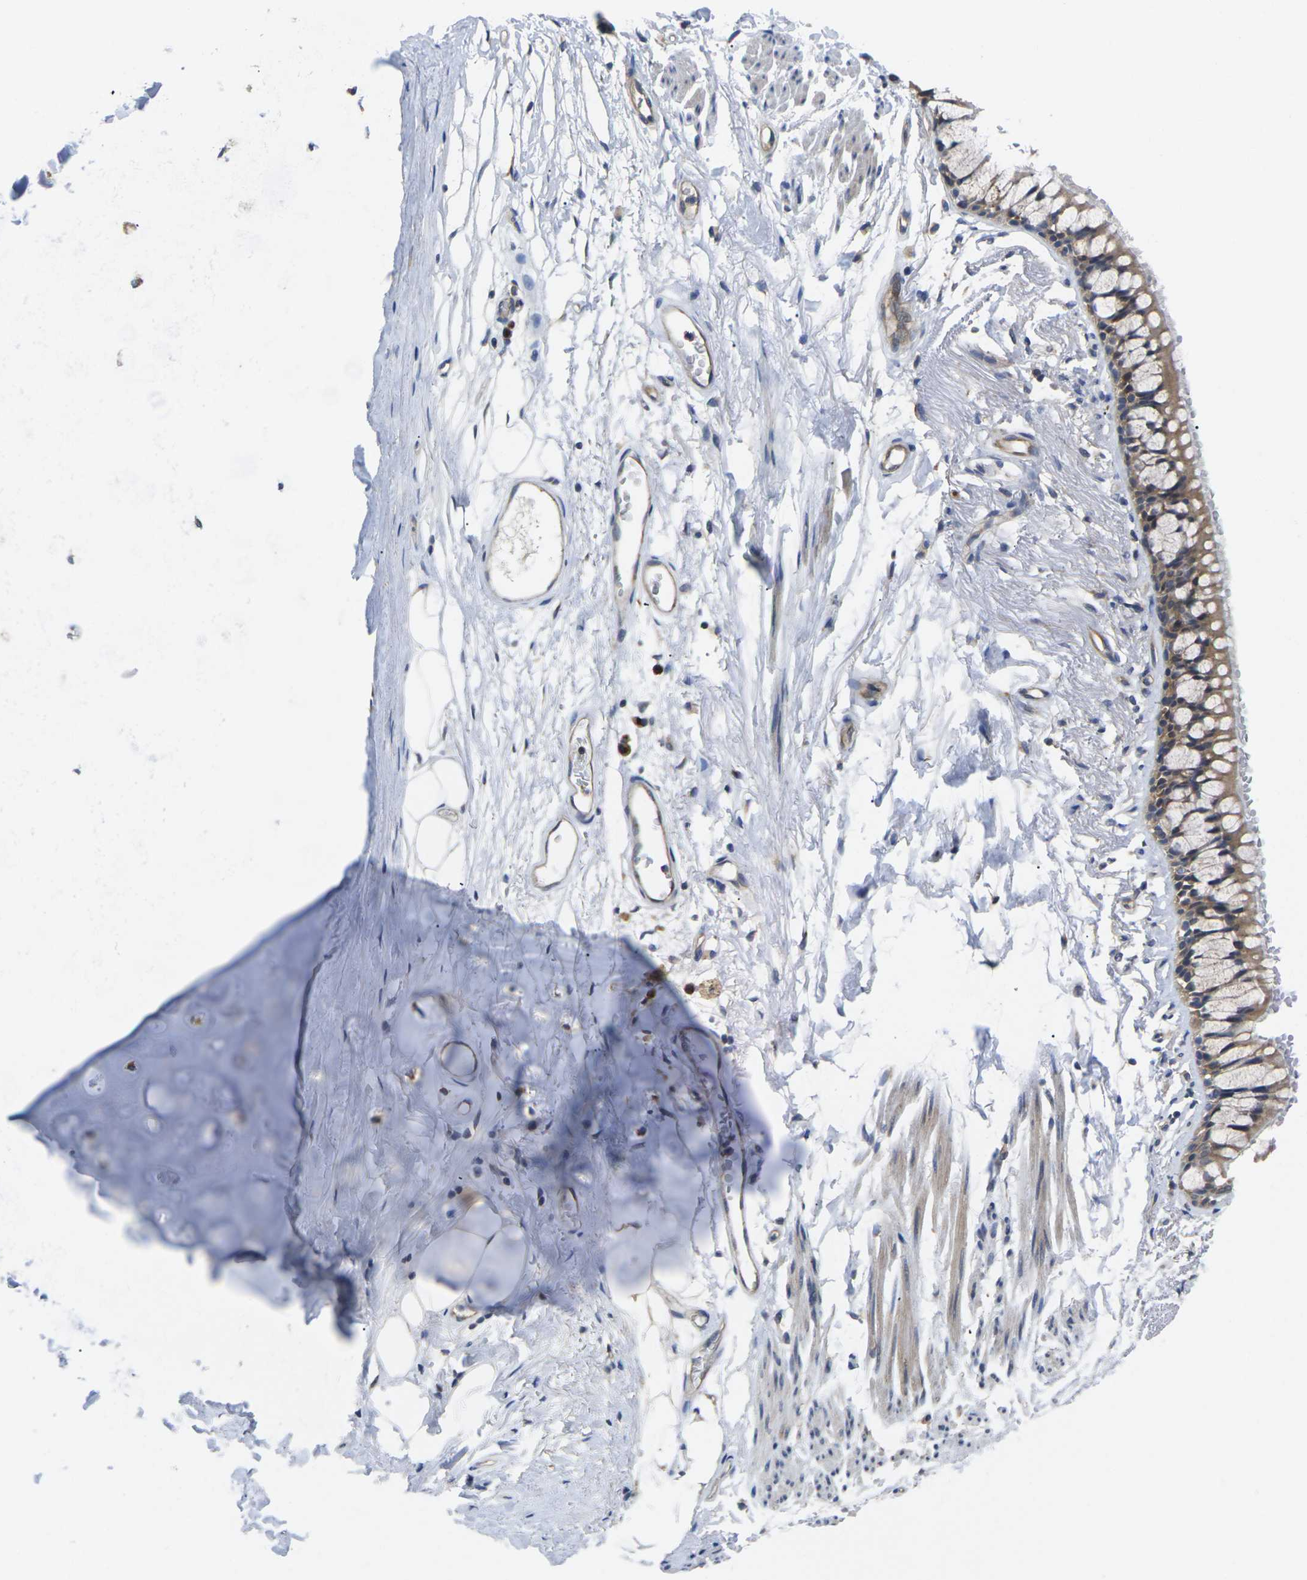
{"staining": {"intensity": "negative", "quantity": "none", "location": "none"}, "tissue": "adipose tissue", "cell_type": "Adipocytes", "image_type": "normal", "snomed": [{"axis": "morphology", "description": "Normal tissue, NOS"}, {"axis": "topography", "description": "Cartilage tissue"}, {"axis": "topography", "description": "Bronchus"}], "caption": "Immunohistochemical staining of unremarkable human adipose tissue exhibits no significant expression in adipocytes. (DAB (3,3'-diaminobenzidine) immunohistochemistry (IHC) visualized using brightfield microscopy, high magnification).", "gene": "TMCC2", "patient": {"sex": "female", "age": 73}}